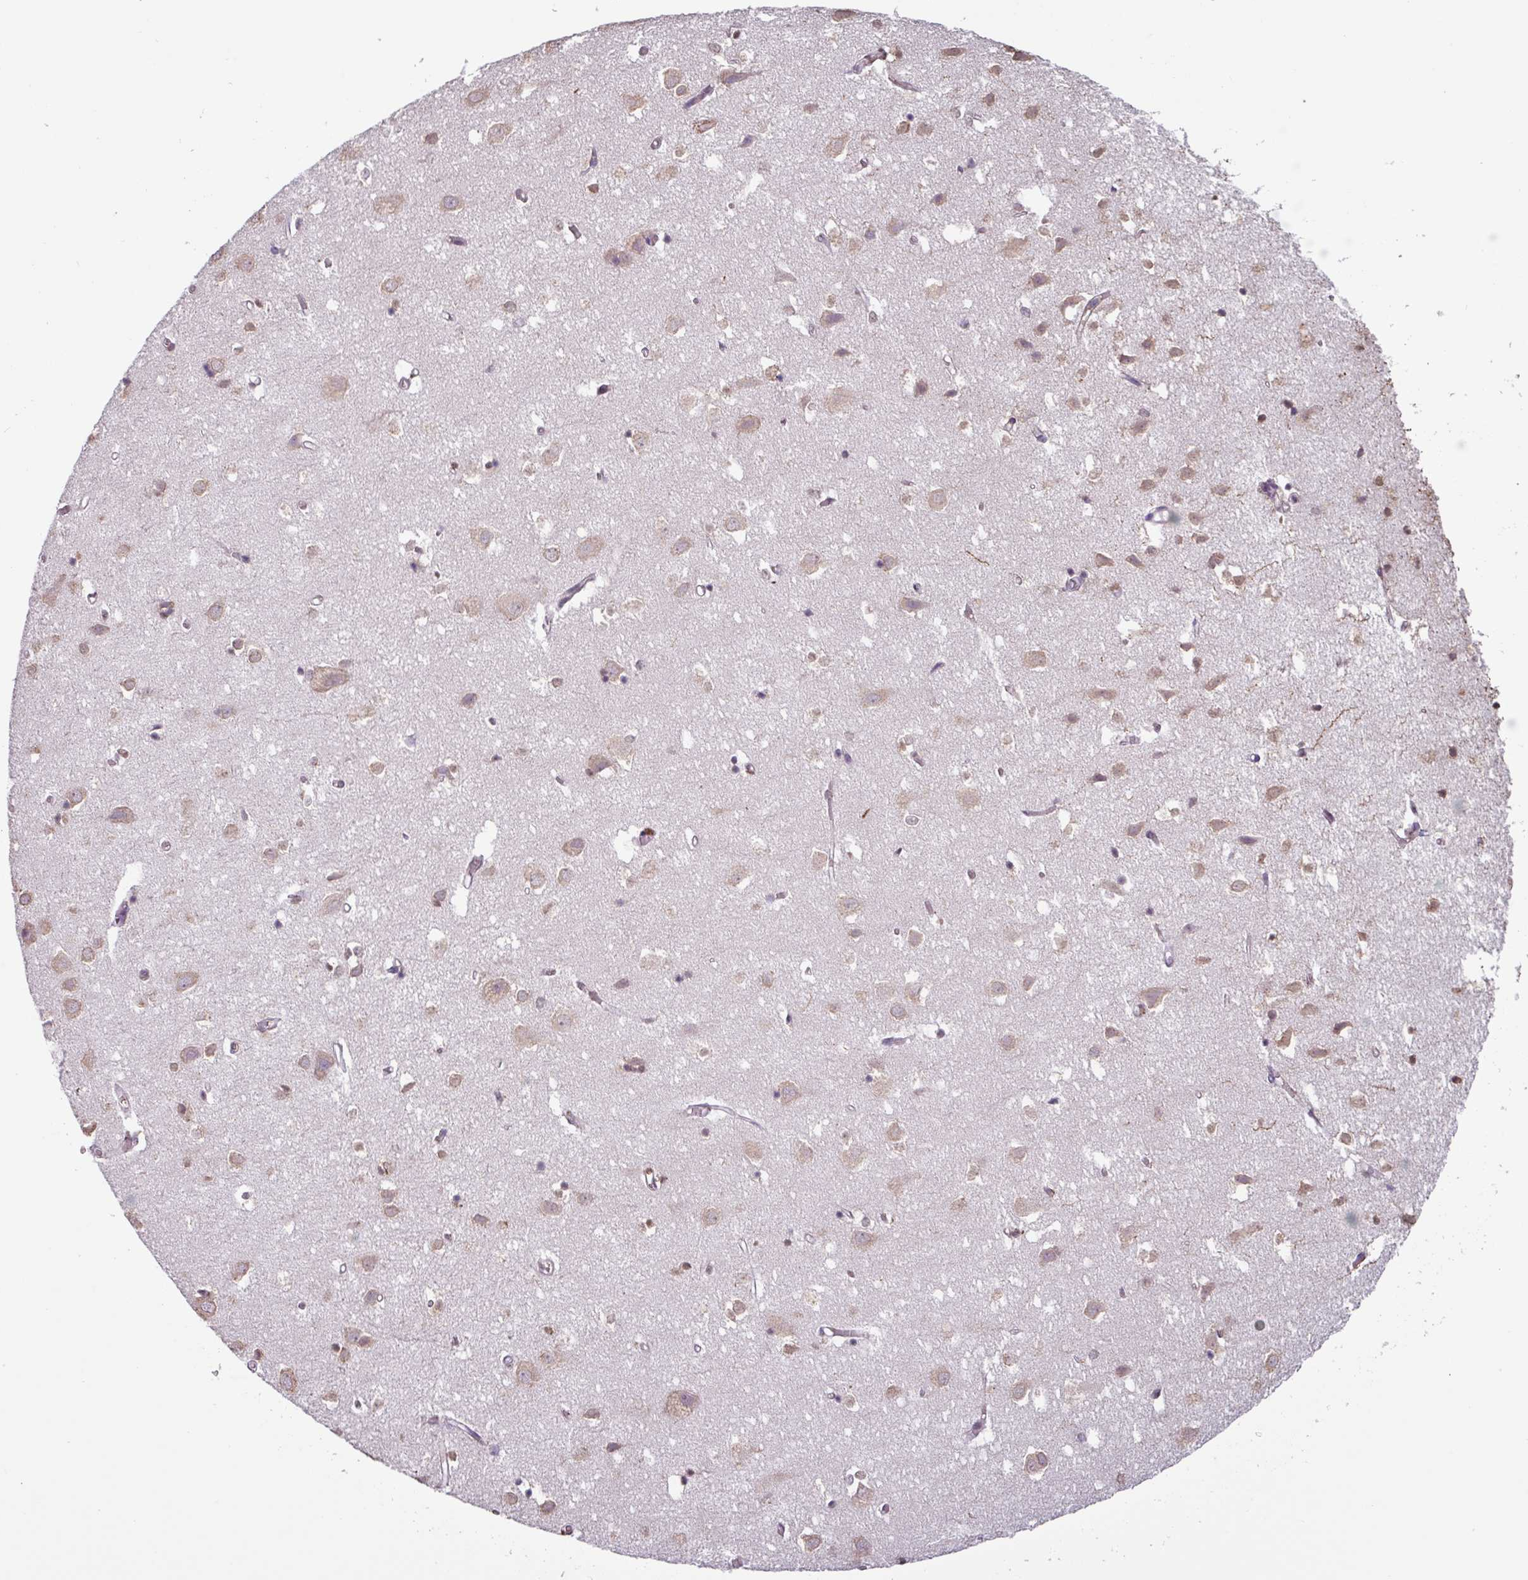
{"staining": {"intensity": "negative", "quantity": "none", "location": "none"}, "tissue": "cerebral cortex", "cell_type": "Endothelial cells", "image_type": "normal", "snomed": [{"axis": "morphology", "description": "Normal tissue, NOS"}, {"axis": "topography", "description": "Cerebral cortex"}], "caption": "A photomicrograph of cerebral cortex stained for a protein exhibits no brown staining in endothelial cells. Nuclei are stained in blue.", "gene": "SLC5A10", "patient": {"sex": "male", "age": 70}}